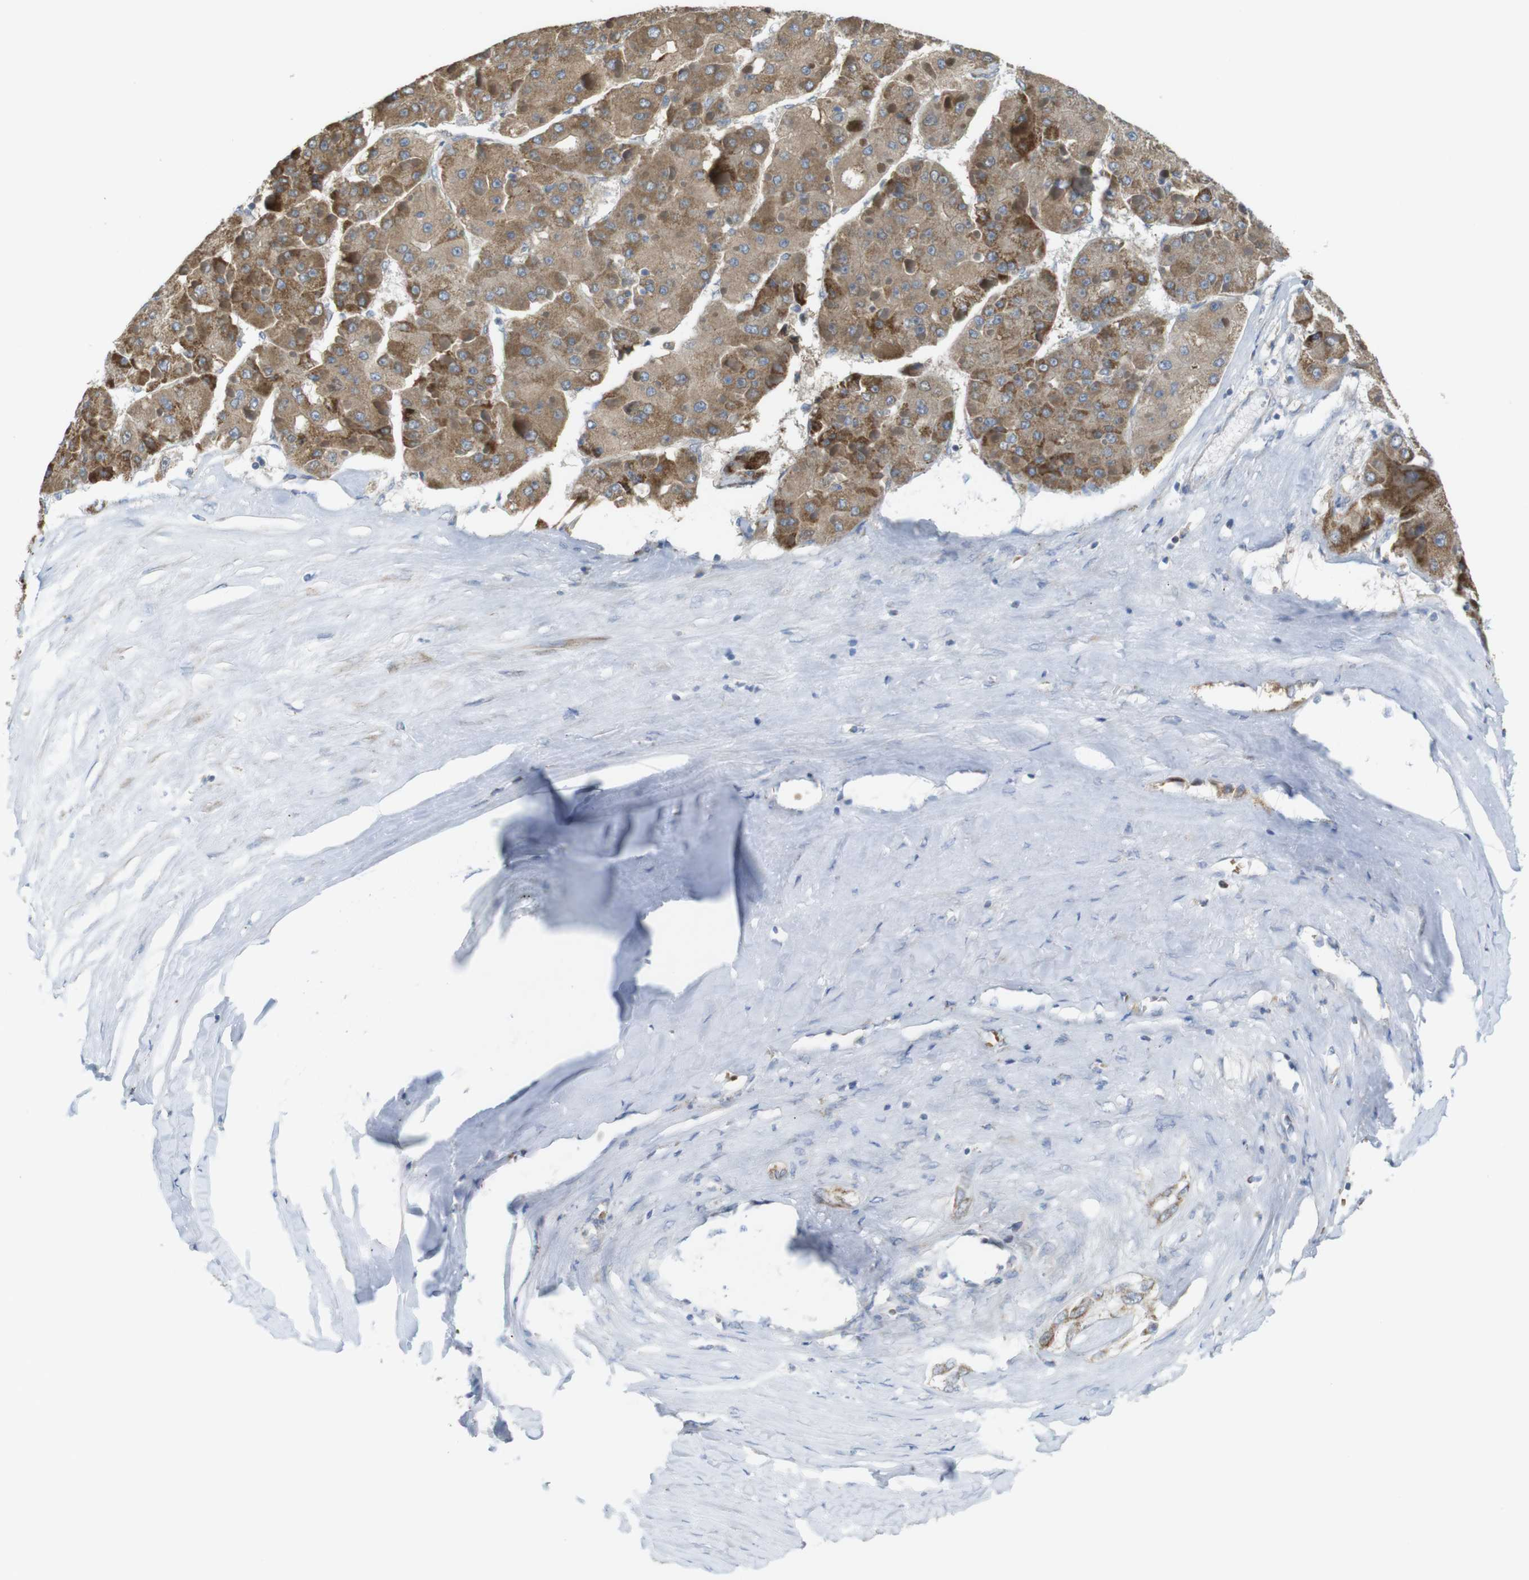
{"staining": {"intensity": "moderate", "quantity": ">75%", "location": "cytoplasmic/membranous"}, "tissue": "liver cancer", "cell_type": "Tumor cells", "image_type": "cancer", "snomed": [{"axis": "morphology", "description": "Carcinoma, Hepatocellular, NOS"}, {"axis": "topography", "description": "Liver"}], "caption": "Immunohistochemistry histopathology image of neoplastic tissue: liver cancer stained using immunohistochemistry (IHC) shows medium levels of moderate protein expression localized specifically in the cytoplasmic/membranous of tumor cells, appearing as a cytoplasmic/membranous brown color.", "gene": "MARCHF1", "patient": {"sex": "female", "age": 73}}